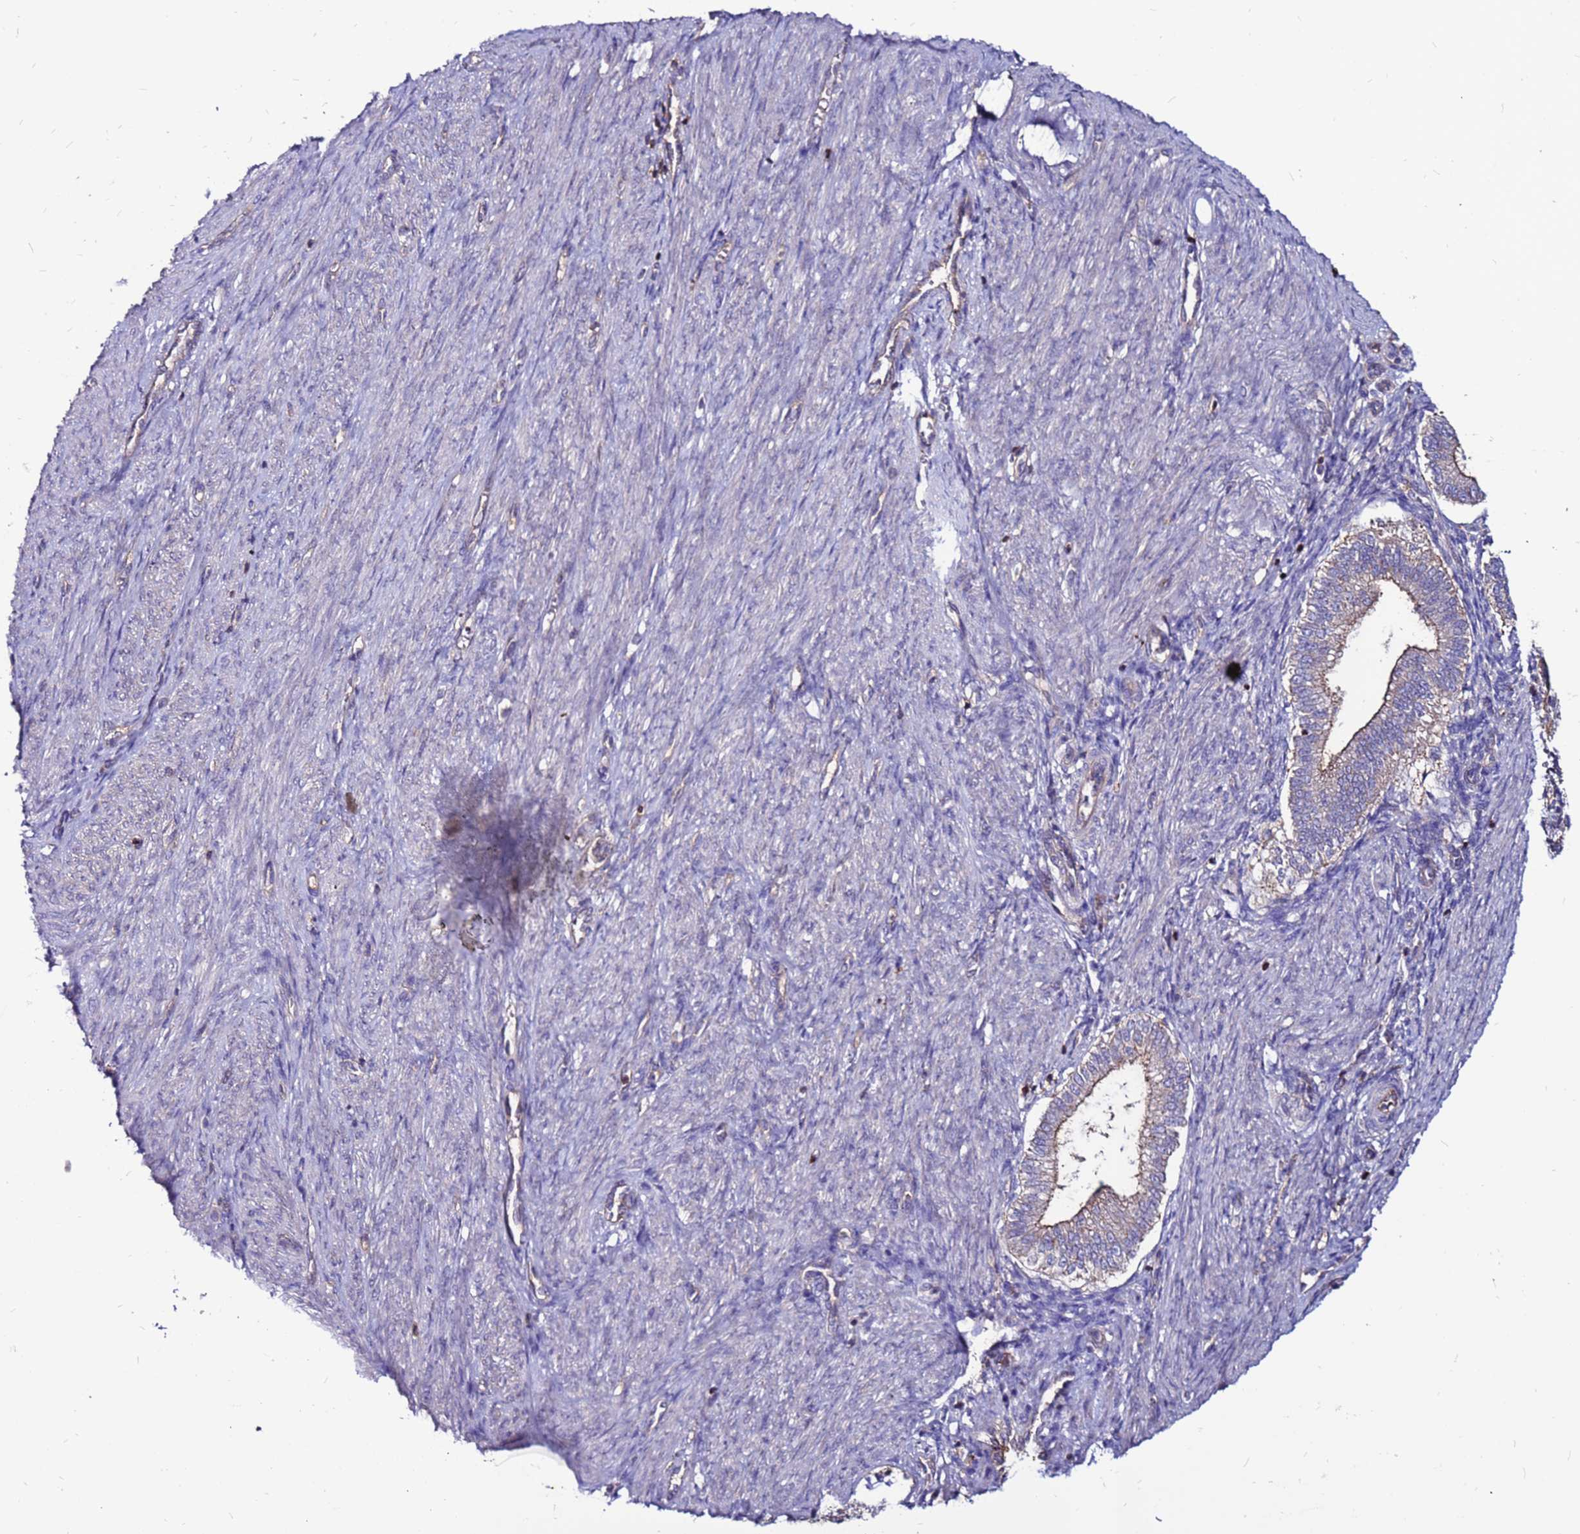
{"staining": {"intensity": "negative", "quantity": "none", "location": "none"}, "tissue": "endometrium", "cell_type": "Cells in endometrial stroma", "image_type": "normal", "snomed": [{"axis": "morphology", "description": "Normal tissue, NOS"}, {"axis": "topography", "description": "Endometrium"}], "caption": "Cells in endometrial stroma are negative for brown protein staining in normal endometrium. (Stains: DAB (3,3'-diaminobenzidine) immunohistochemistry (IHC) with hematoxylin counter stain, Microscopy: brightfield microscopy at high magnification).", "gene": "NRN1L", "patient": {"sex": "female", "age": 25}}